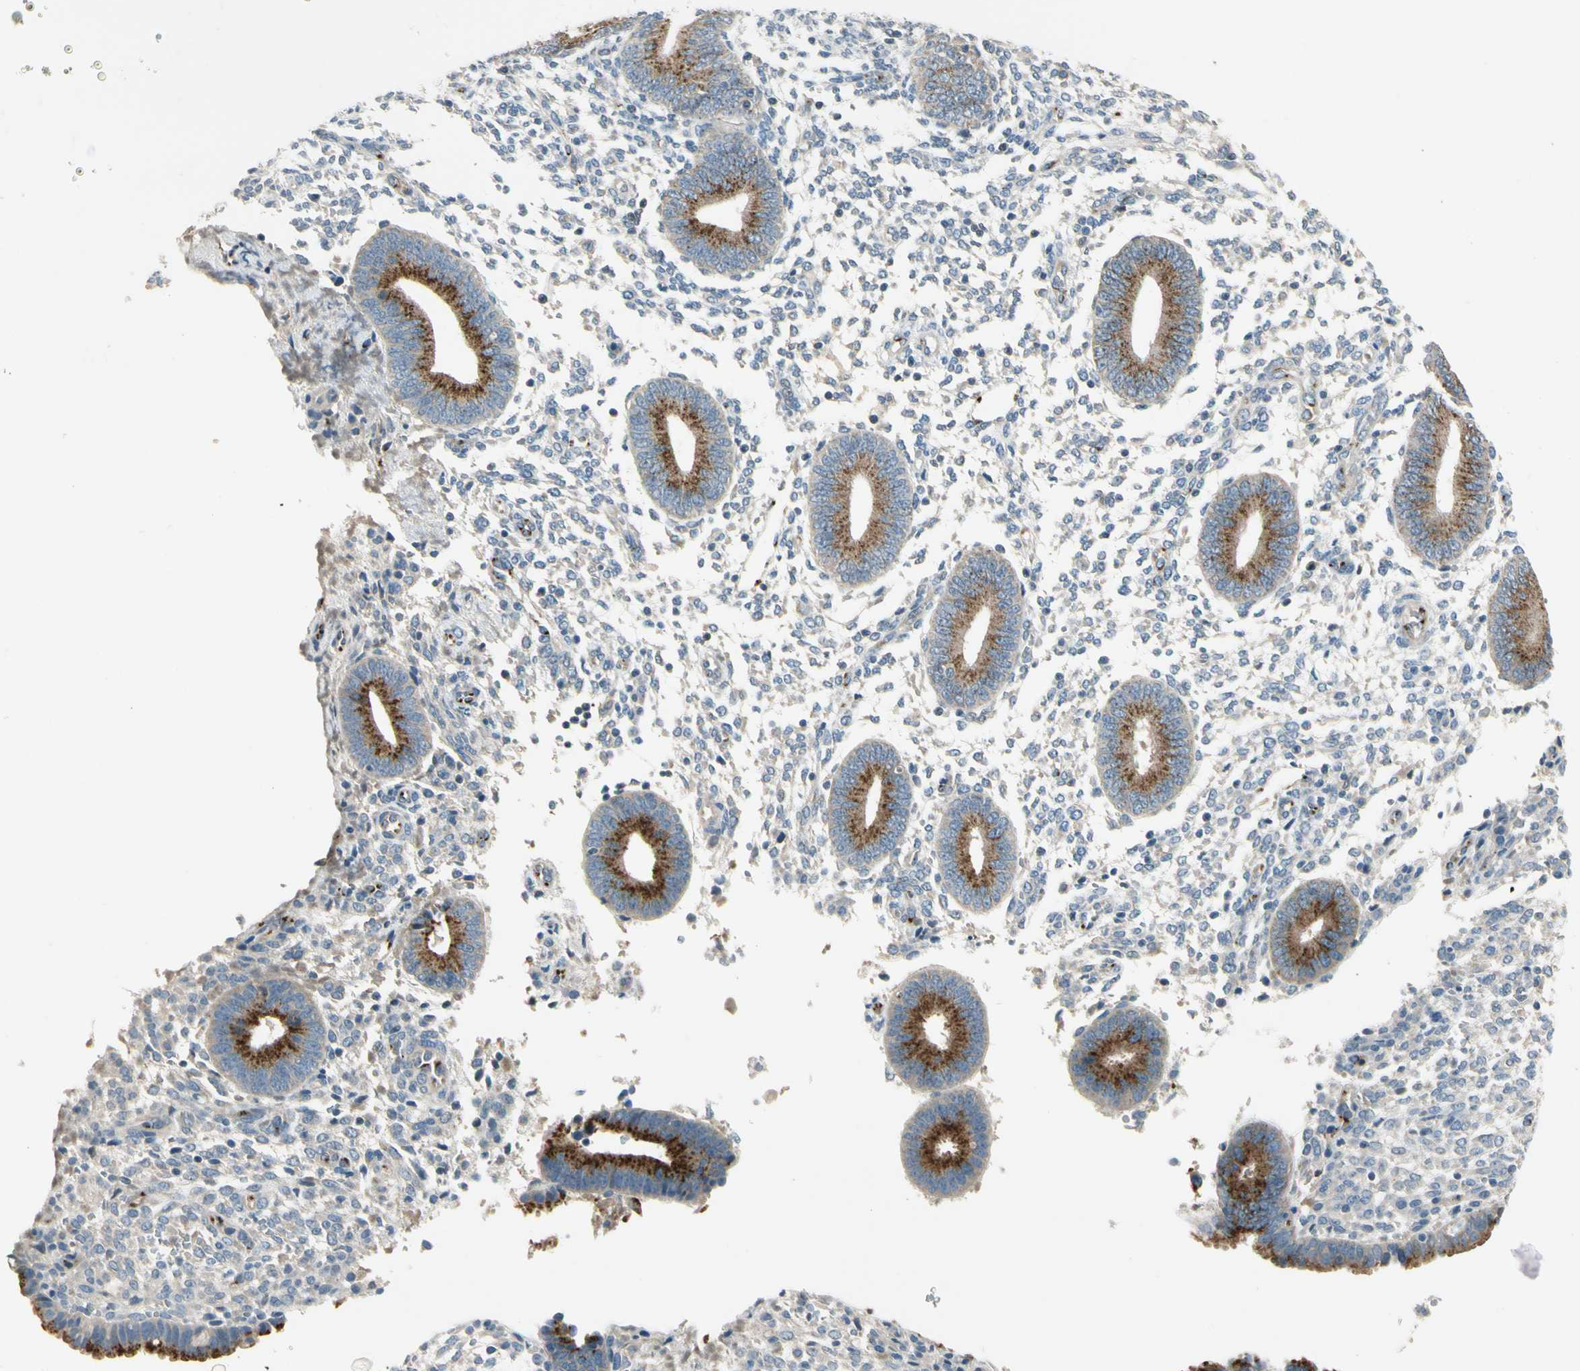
{"staining": {"intensity": "negative", "quantity": "none", "location": "none"}, "tissue": "endometrium", "cell_type": "Cells in endometrial stroma", "image_type": "normal", "snomed": [{"axis": "morphology", "description": "Normal tissue, NOS"}, {"axis": "topography", "description": "Endometrium"}], "caption": "This is a histopathology image of immunohistochemistry (IHC) staining of benign endometrium, which shows no expression in cells in endometrial stroma. Brightfield microscopy of IHC stained with DAB (brown) and hematoxylin (blue), captured at high magnification.", "gene": "MANSC1", "patient": {"sex": "female", "age": 35}}